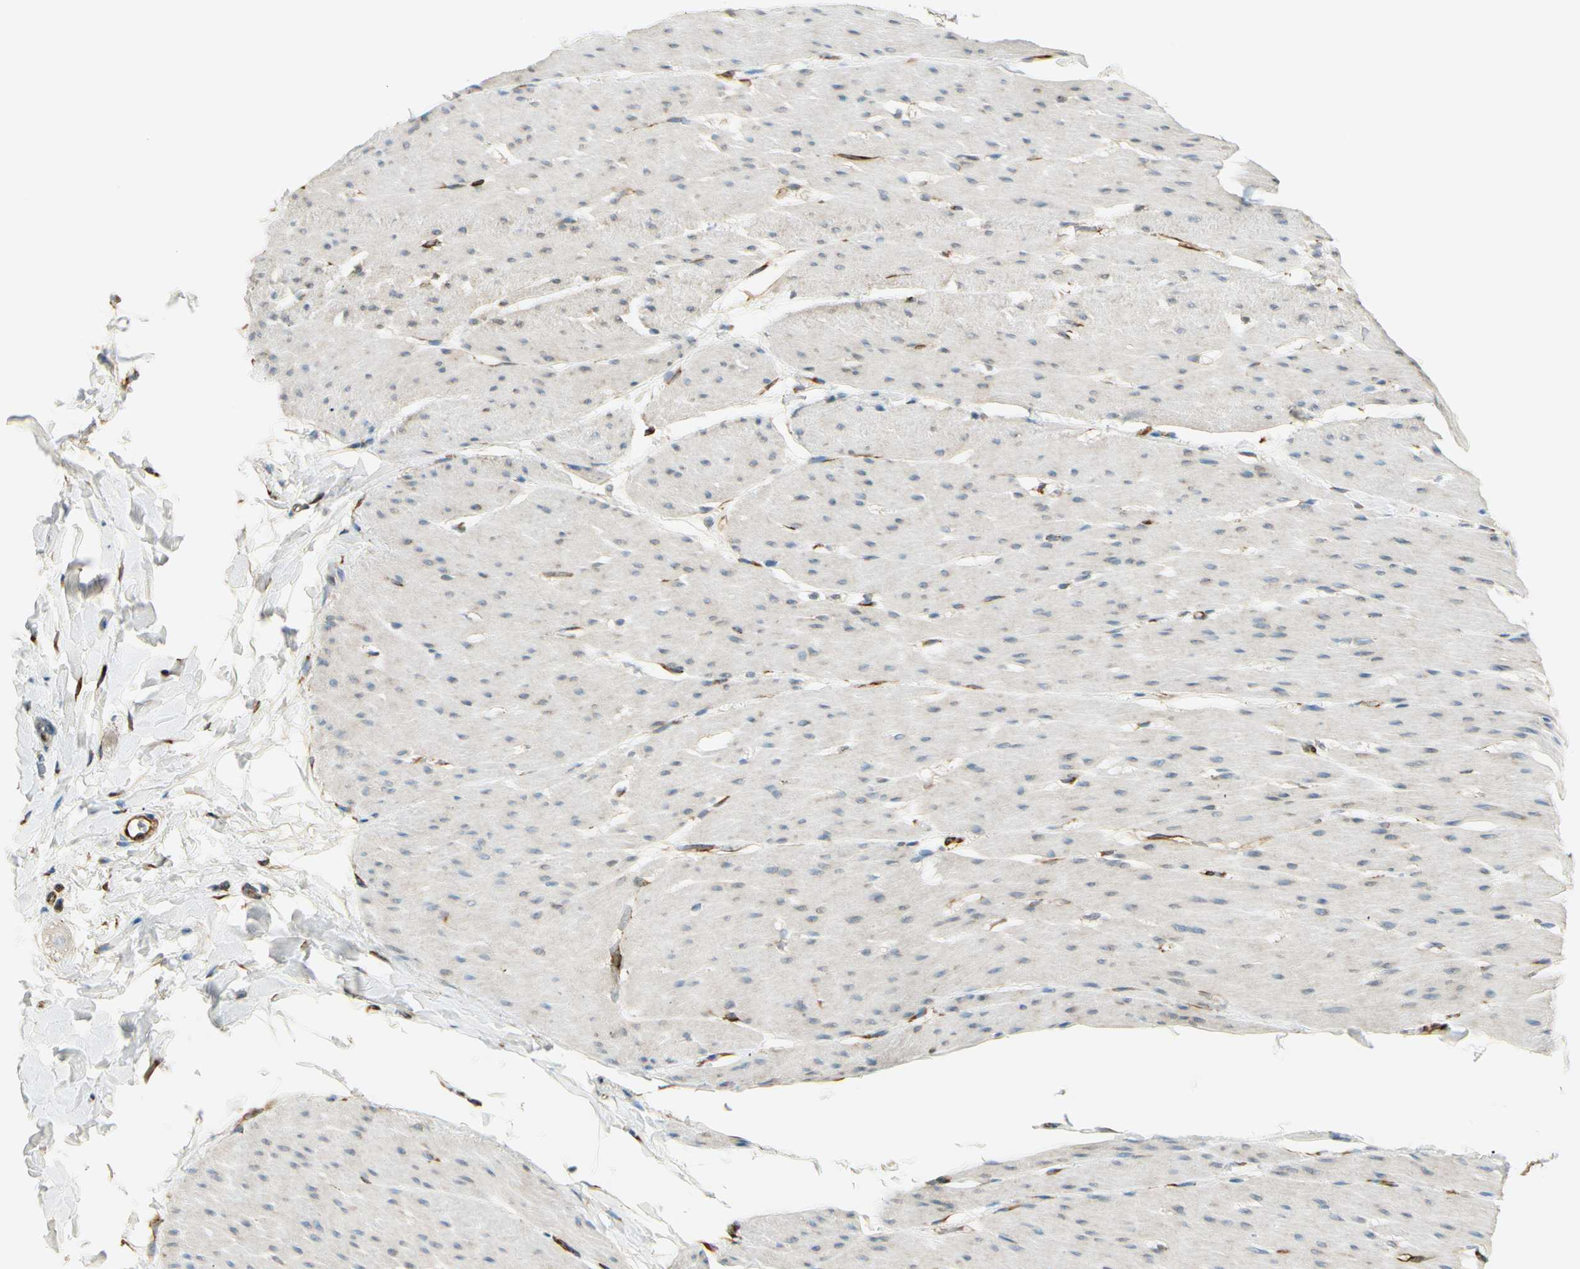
{"staining": {"intensity": "weak", "quantity": "25%-75%", "location": "cytoplasmic/membranous"}, "tissue": "smooth muscle", "cell_type": "Smooth muscle cells", "image_type": "normal", "snomed": [{"axis": "morphology", "description": "Normal tissue, NOS"}, {"axis": "topography", "description": "Smooth muscle"}], "caption": "About 25%-75% of smooth muscle cells in unremarkable smooth muscle exhibit weak cytoplasmic/membranous protein staining as visualized by brown immunohistochemical staining.", "gene": "FKBP7", "patient": {"sex": "male", "age": 16}}